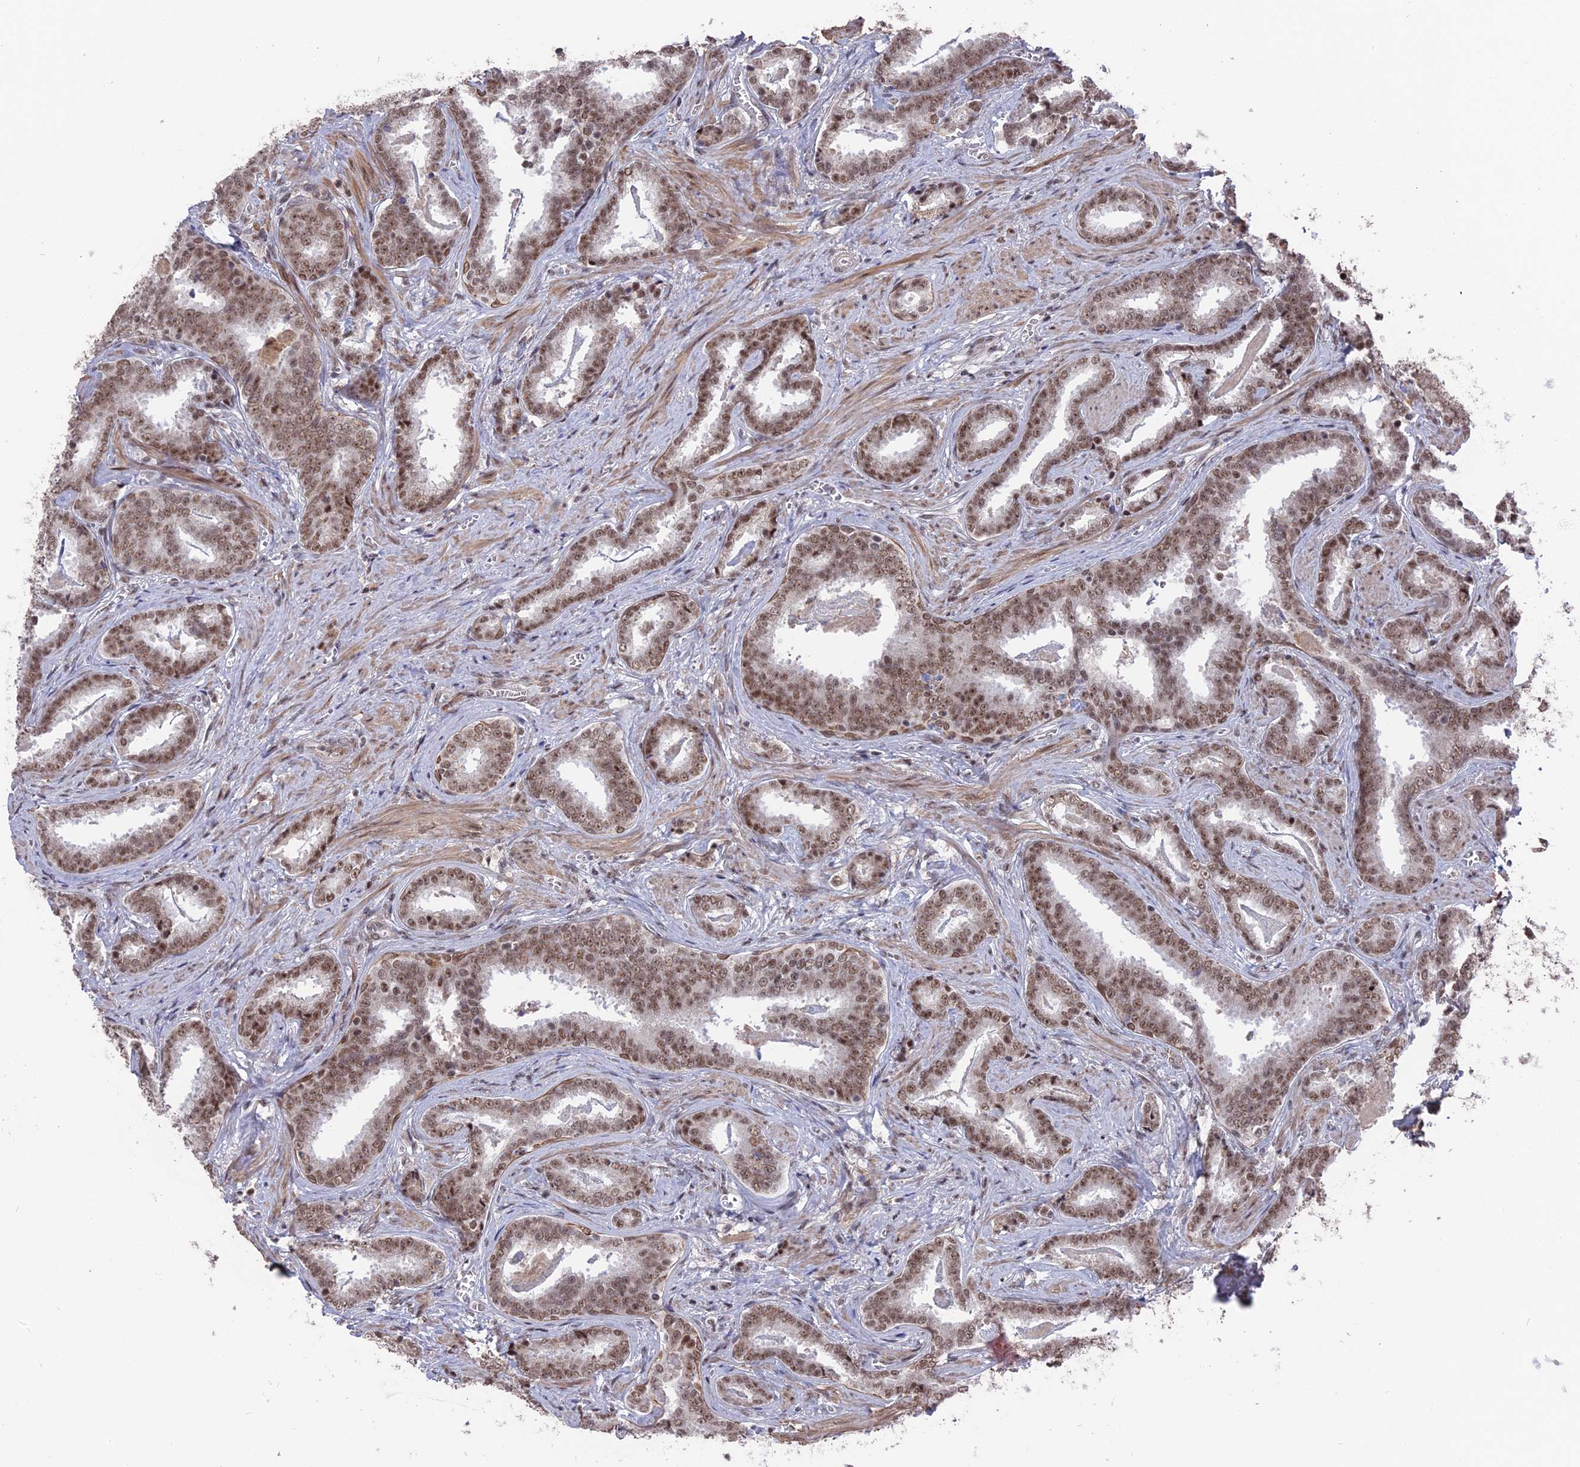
{"staining": {"intensity": "moderate", "quantity": ">75%", "location": "nuclear"}, "tissue": "prostate cancer", "cell_type": "Tumor cells", "image_type": "cancer", "snomed": [{"axis": "morphology", "description": "Adenocarcinoma, High grade"}, {"axis": "topography", "description": "Prostate"}], "caption": "This histopathology image exhibits prostate cancer (high-grade adenocarcinoma) stained with IHC to label a protein in brown. The nuclear of tumor cells show moderate positivity for the protein. Nuclei are counter-stained blue.", "gene": "SF3A2", "patient": {"sex": "male", "age": 67}}